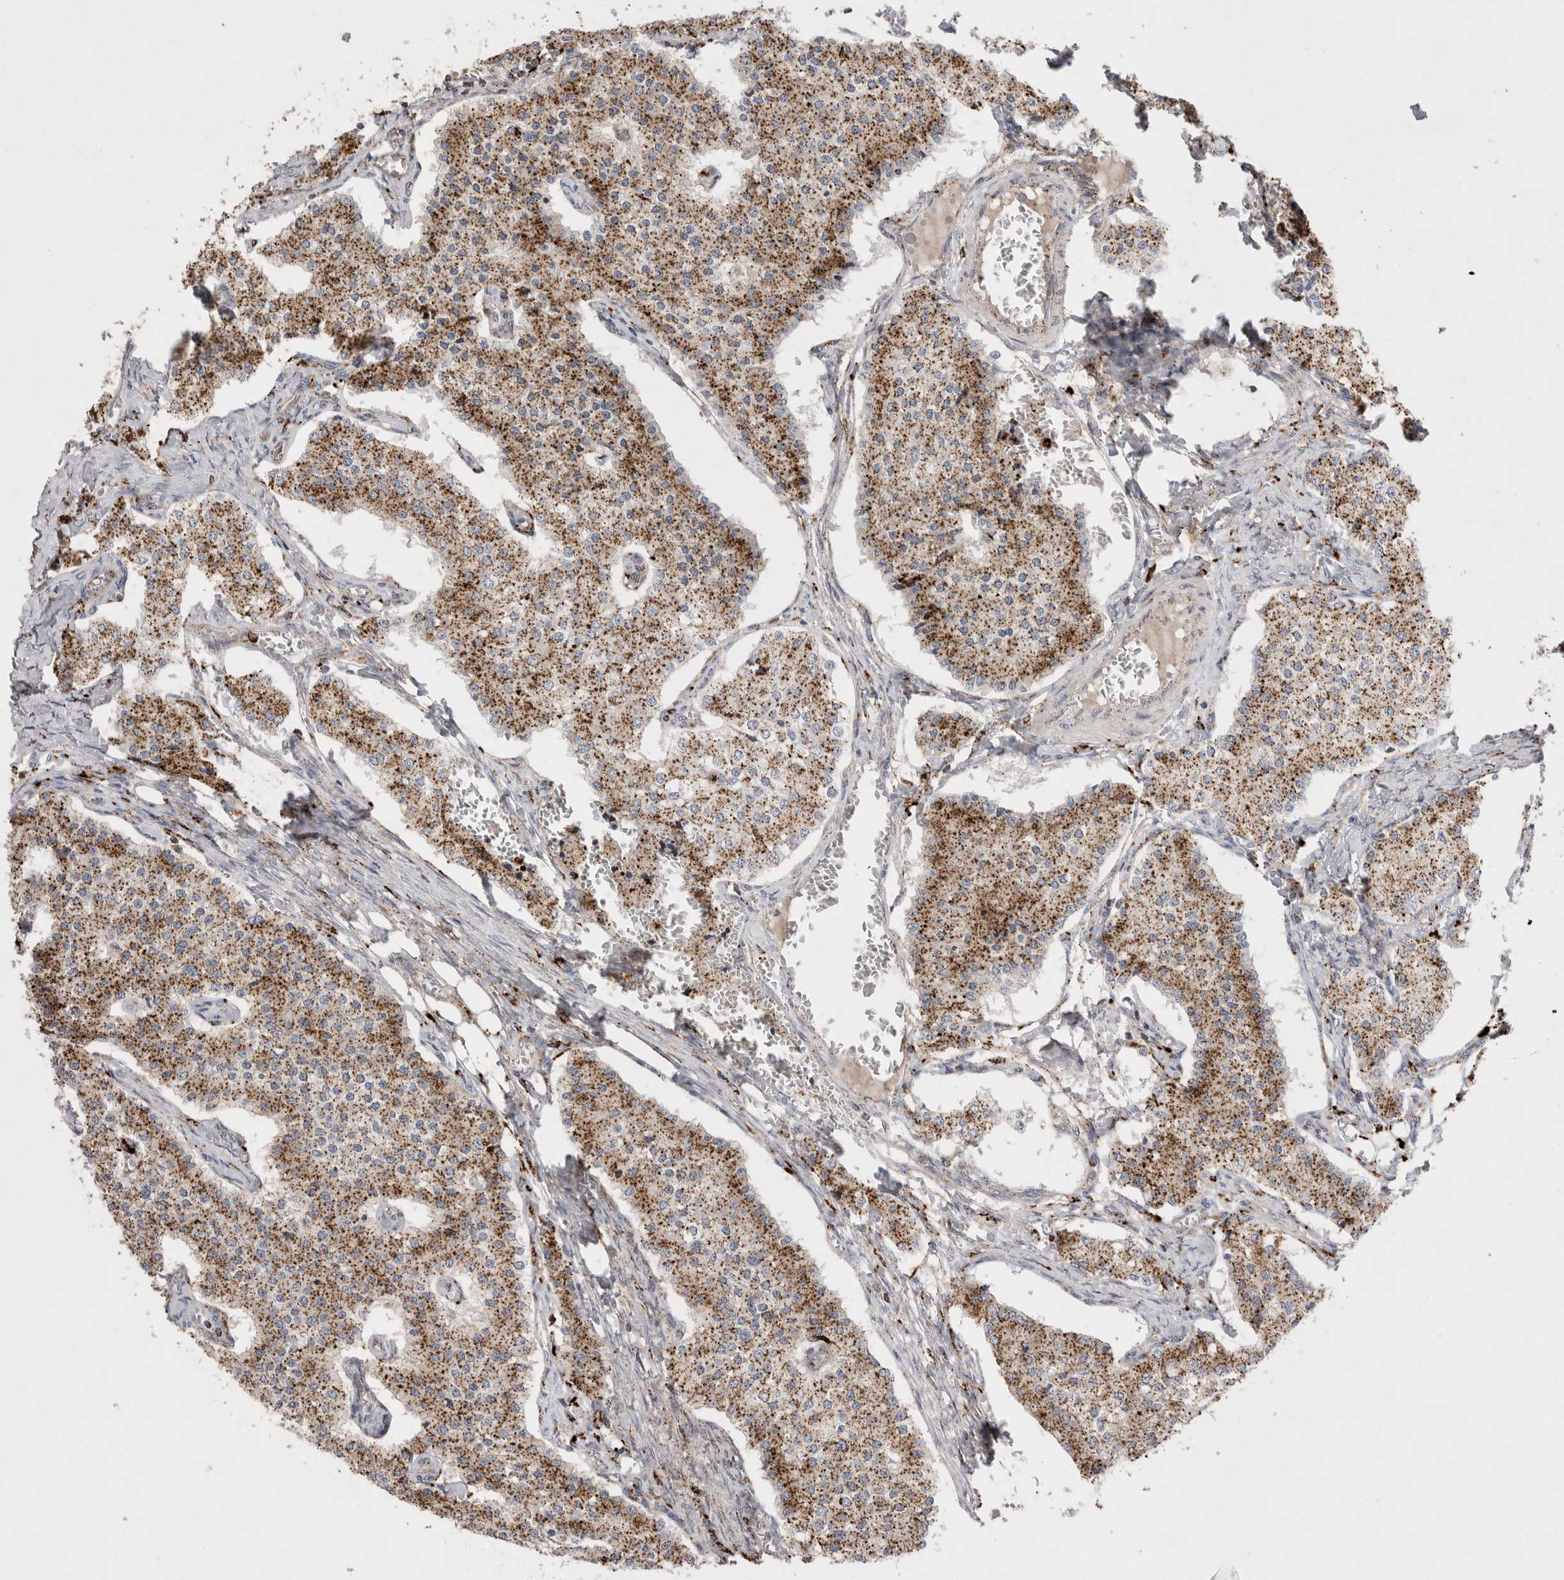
{"staining": {"intensity": "moderate", "quantity": ">75%", "location": "cytoplasmic/membranous"}, "tissue": "carcinoid", "cell_type": "Tumor cells", "image_type": "cancer", "snomed": [{"axis": "morphology", "description": "Carcinoid, malignant, NOS"}, {"axis": "topography", "description": "Colon"}], "caption": "Carcinoid (malignant) tissue demonstrates moderate cytoplasmic/membranous positivity in about >75% of tumor cells, visualized by immunohistochemistry.", "gene": "CTSA", "patient": {"sex": "female", "age": 52}}